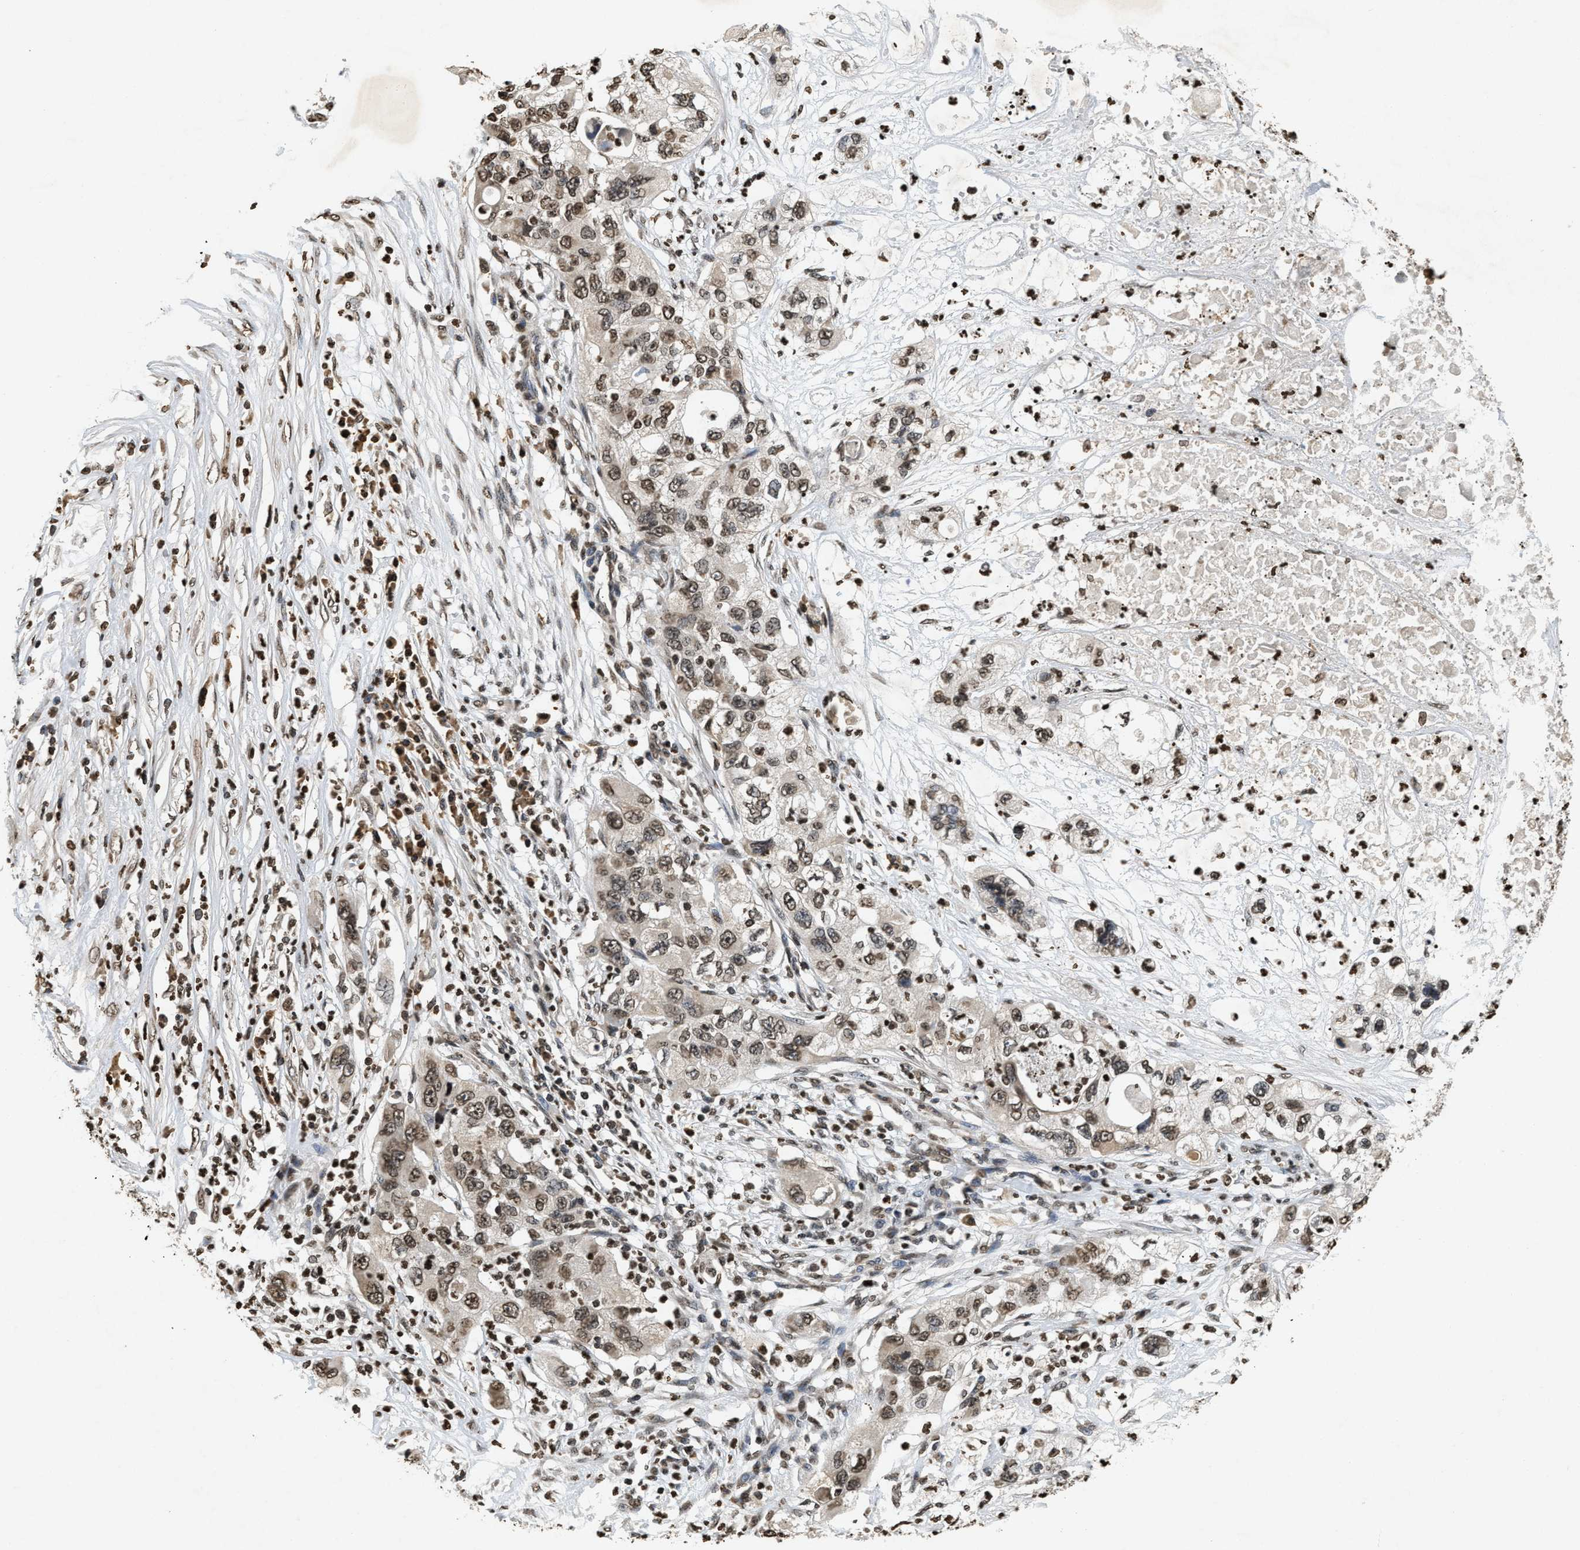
{"staining": {"intensity": "weak", "quantity": ">75%", "location": "nuclear"}, "tissue": "pancreatic cancer", "cell_type": "Tumor cells", "image_type": "cancer", "snomed": [{"axis": "morphology", "description": "Adenocarcinoma, NOS"}, {"axis": "topography", "description": "Pancreas"}], "caption": "An image of adenocarcinoma (pancreatic) stained for a protein reveals weak nuclear brown staining in tumor cells. Ihc stains the protein in brown and the nuclei are stained blue.", "gene": "DNASE1L3", "patient": {"sex": "female", "age": 78}}